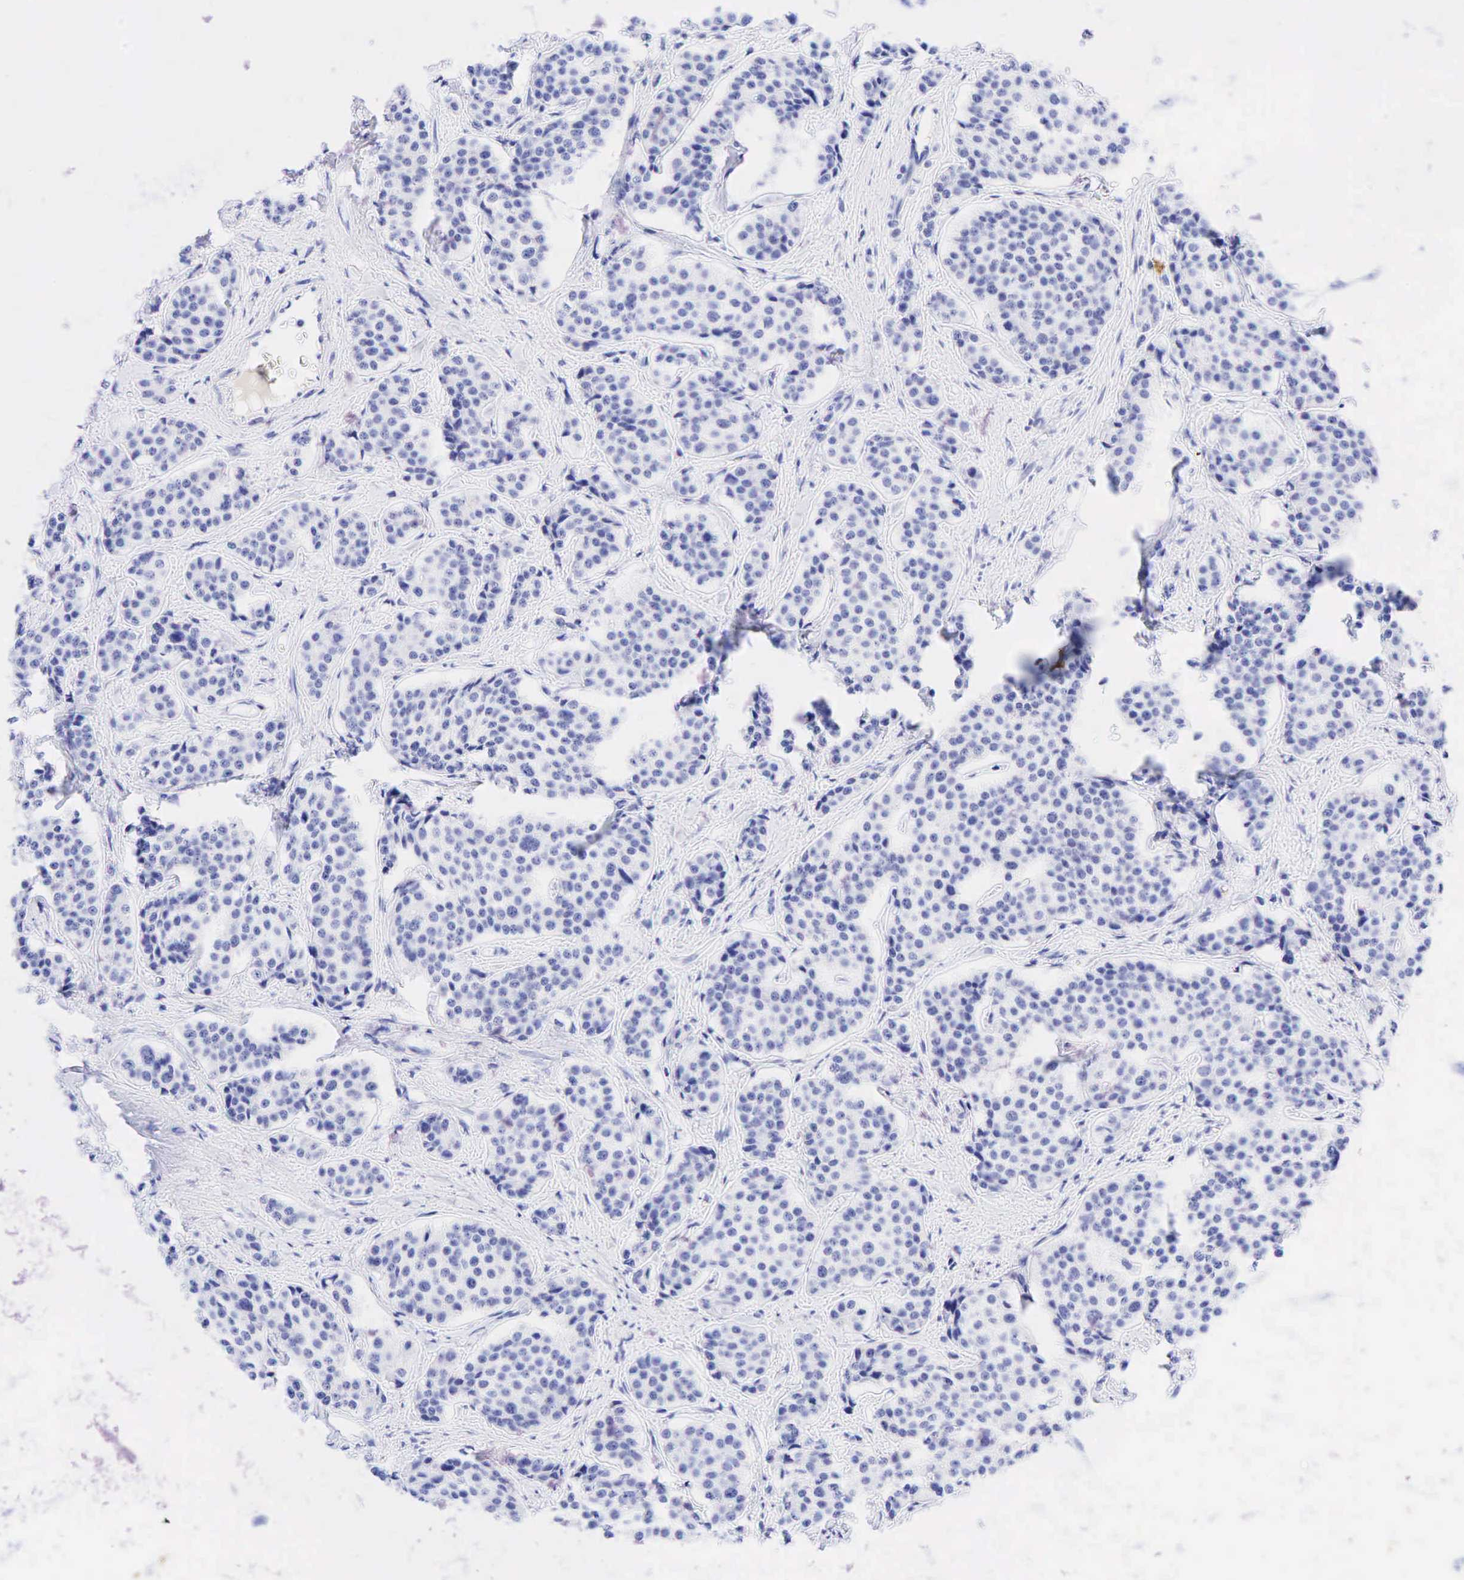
{"staining": {"intensity": "negative", "quantity": "none", "location": "none"}, "tissue": "carcinoid", "cell_type": "Tumor cells", "image_type": "cancer", "snomed": [{"axis": "morphology", "description": "Carcinoid, malignant, NOS"}, {"axis": "topography", "description": "Small intestine"}], "caption": "This is an immunohistochemistry image of carcinoid (malignant). There is no expression in tumor cells.", "gene": "FUT4", "patient": {"sex": "male", "age": 60}}